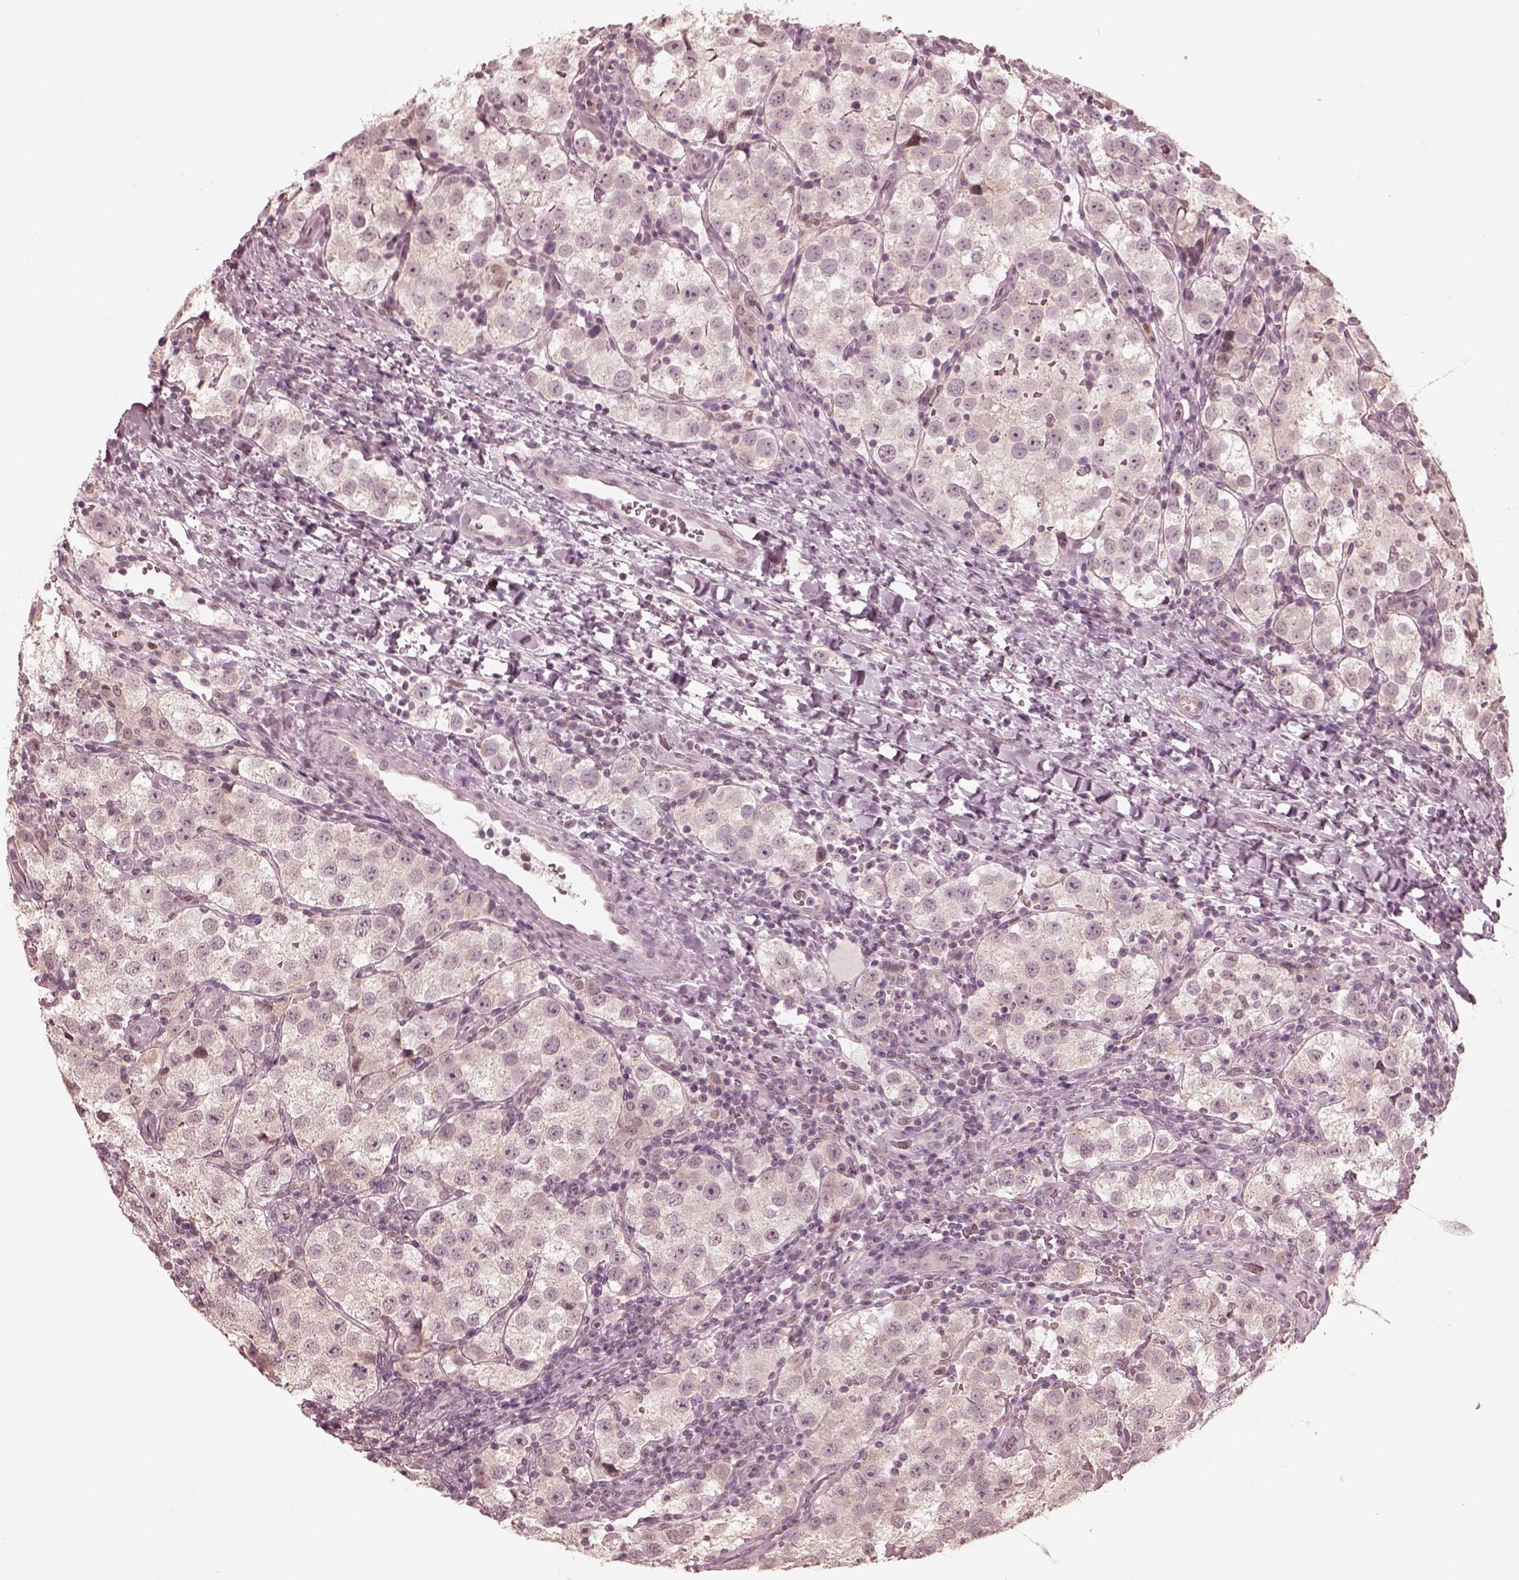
{"staining": {"intensity": "negative", "quantity": "none", "location": "none"}, "tissue": "testis cancer", "cell_type": "Tumor cells", "image_type": "cancer", "snomed": [{"axis": "morphology", "description": "Seminoma, NOS"}, {"axis": "topography", "description": "Testis"}], "caption": "DAB (3,3'-diaminobenzidine) immunohistochemical staining of human testis cancer shows no significant staining in tumor cells.", "gene": "IQCG", "patient": {"sex": "male", "age": 37}}